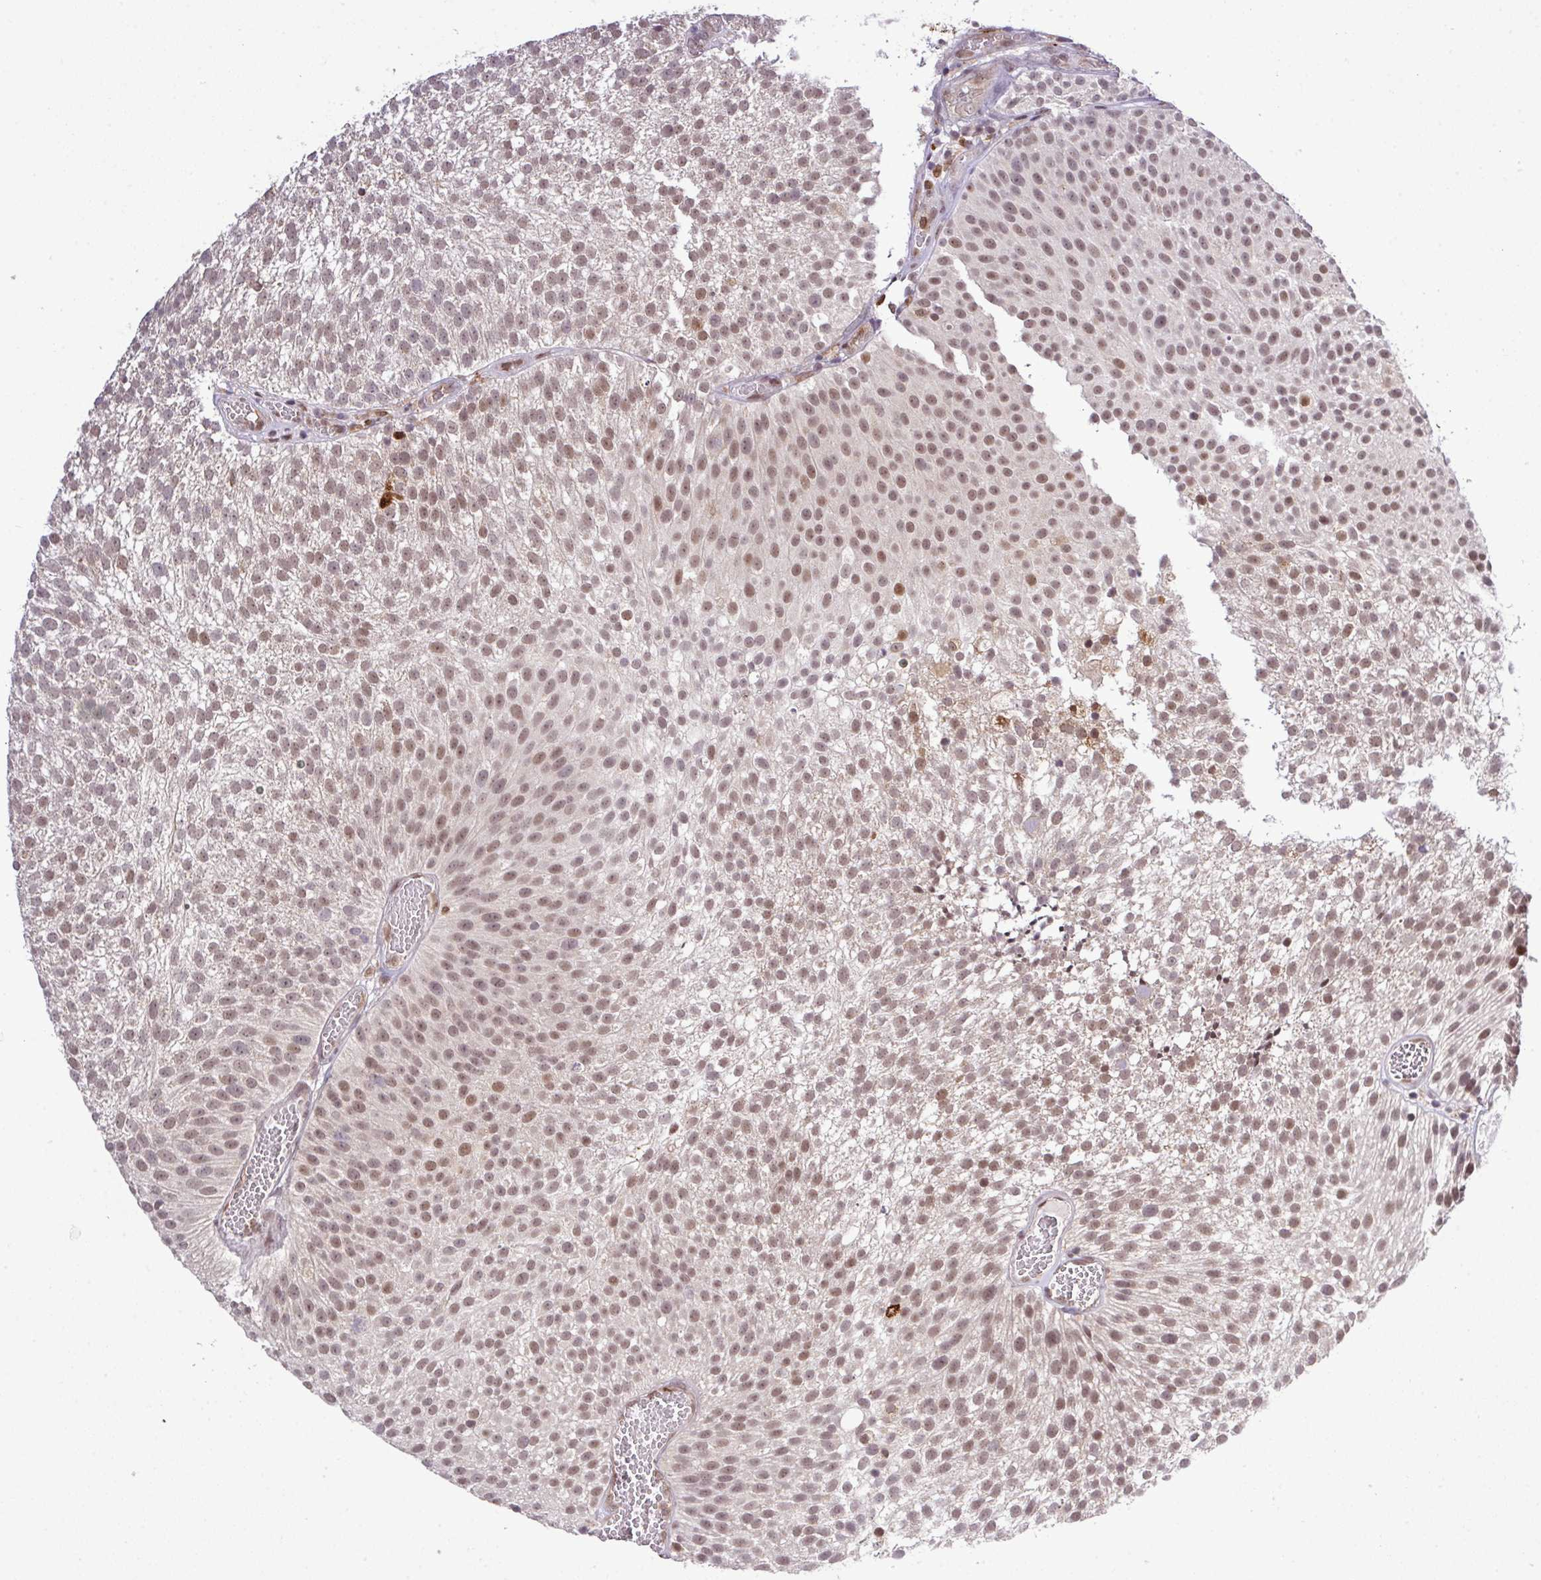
{"staining": {"intensity": "moderate", "quantity": ">75%", "location": "cytoplasmic/membranous,nuclear"}, "tissue": "urothelial cancer", "cell_type": "Tumor cells", "image_type": "cancer", "snomed": [{"axis": "morphology", "description": "Urothelial carcinoma, Low grade"}, {"axis": "topography", "description": "Urinary bladder"}], "caption": "About >75% of tumor cells in human urothelial cancer exhibit moderate cytoplasmic/membranous and nuclear protein positivity as visualized by brown immunohistochemical staining.", "gene": "SMCO4", "patient": {"sex": "female", "age": 79}}